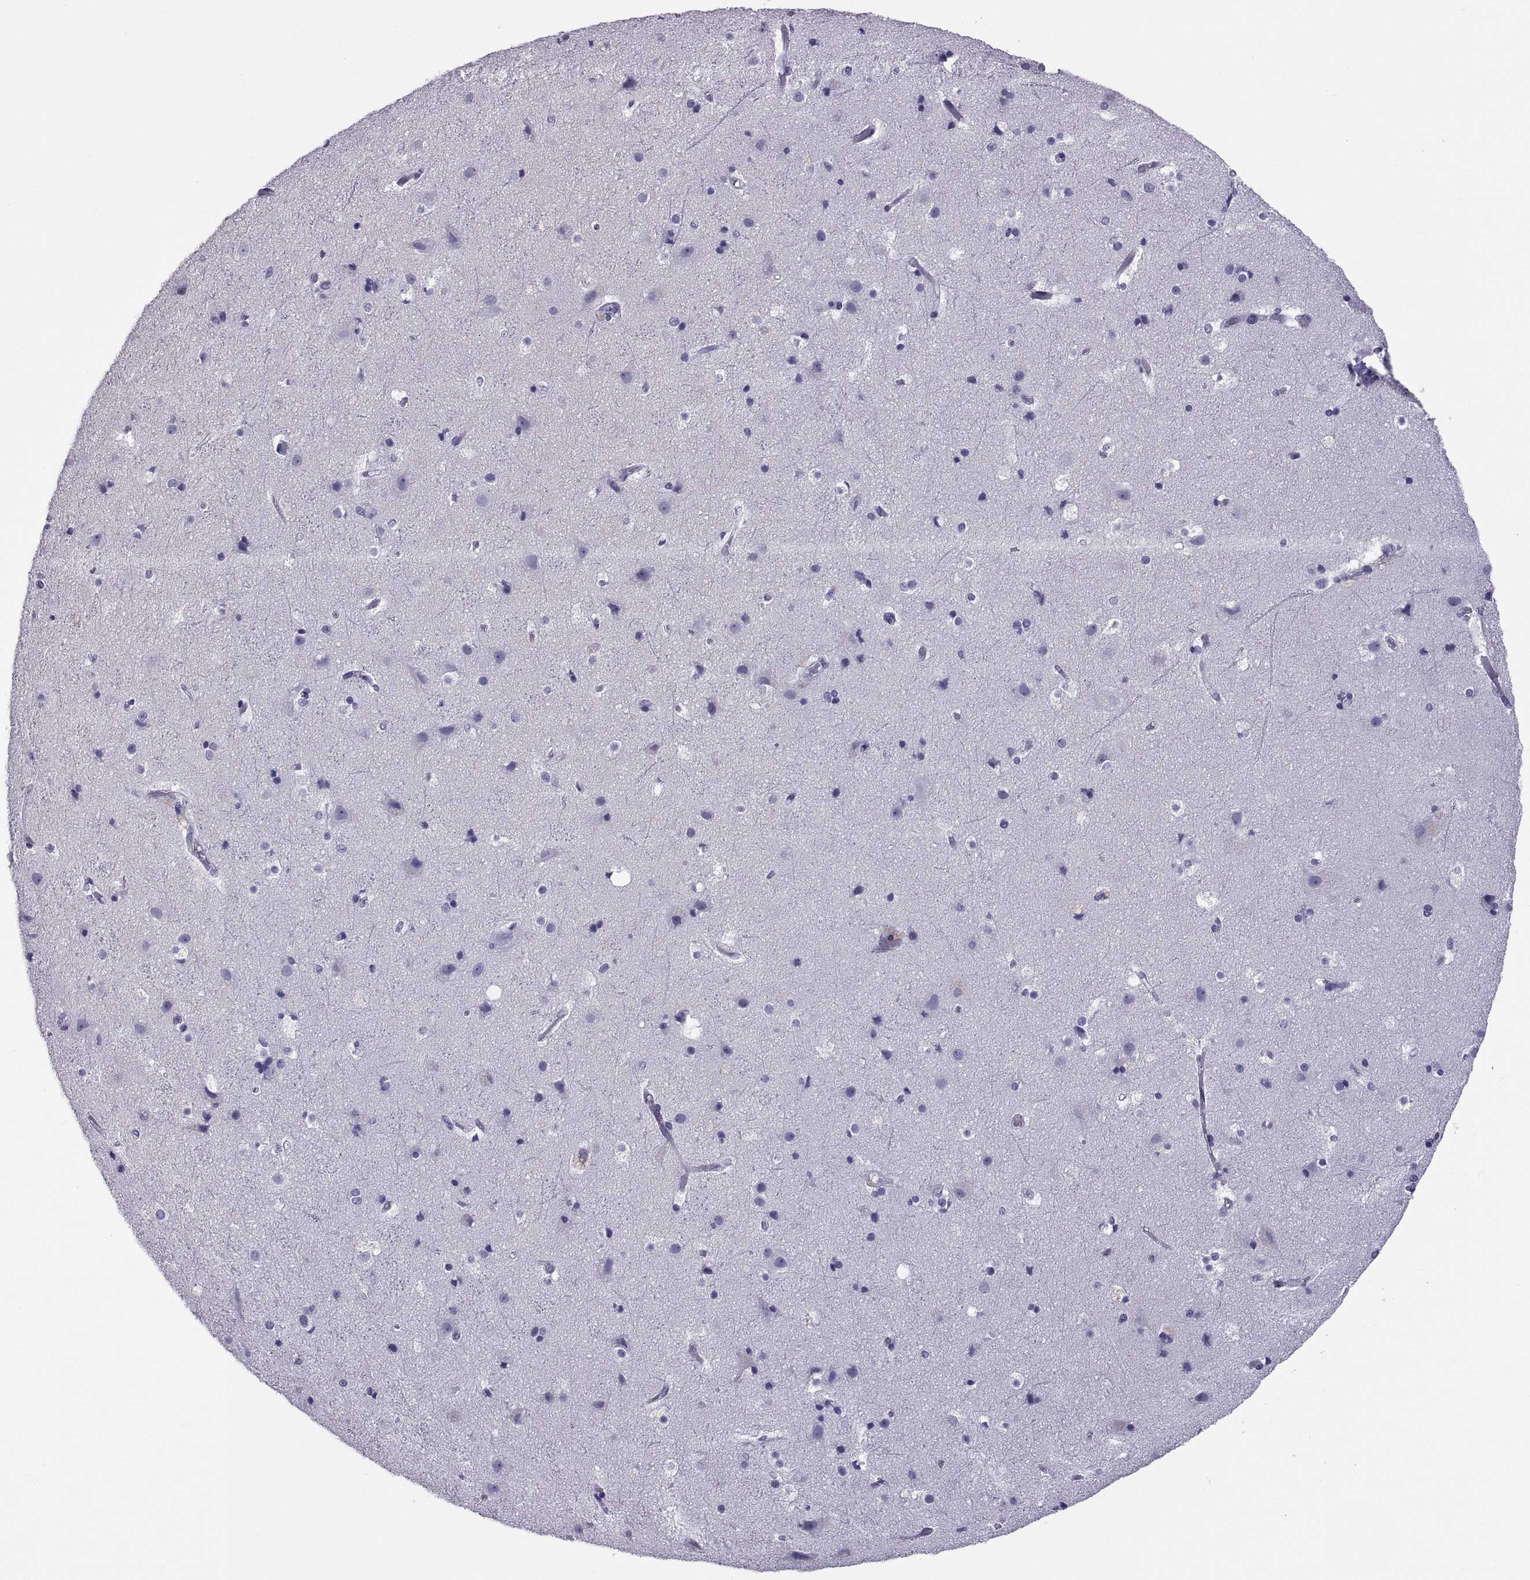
{"staining": {"intensity": "negative", "quantity": "none", "location": "none"}, "tissue": "cerebral cortex", "cell_type": "Endothelial cells", "image_type": "normal", "snomed": [{"axis": "morphology", "description": "Normal tissue, NOS"}, {"axis": "topography", "description": "Cerebral cortex"}], "caption": "This is an IHC image of normal cerebral cortex. There is no staining in endothelial cells.", "gene": "RNASE12", "patient": {"sex": "female", "age": 52}}